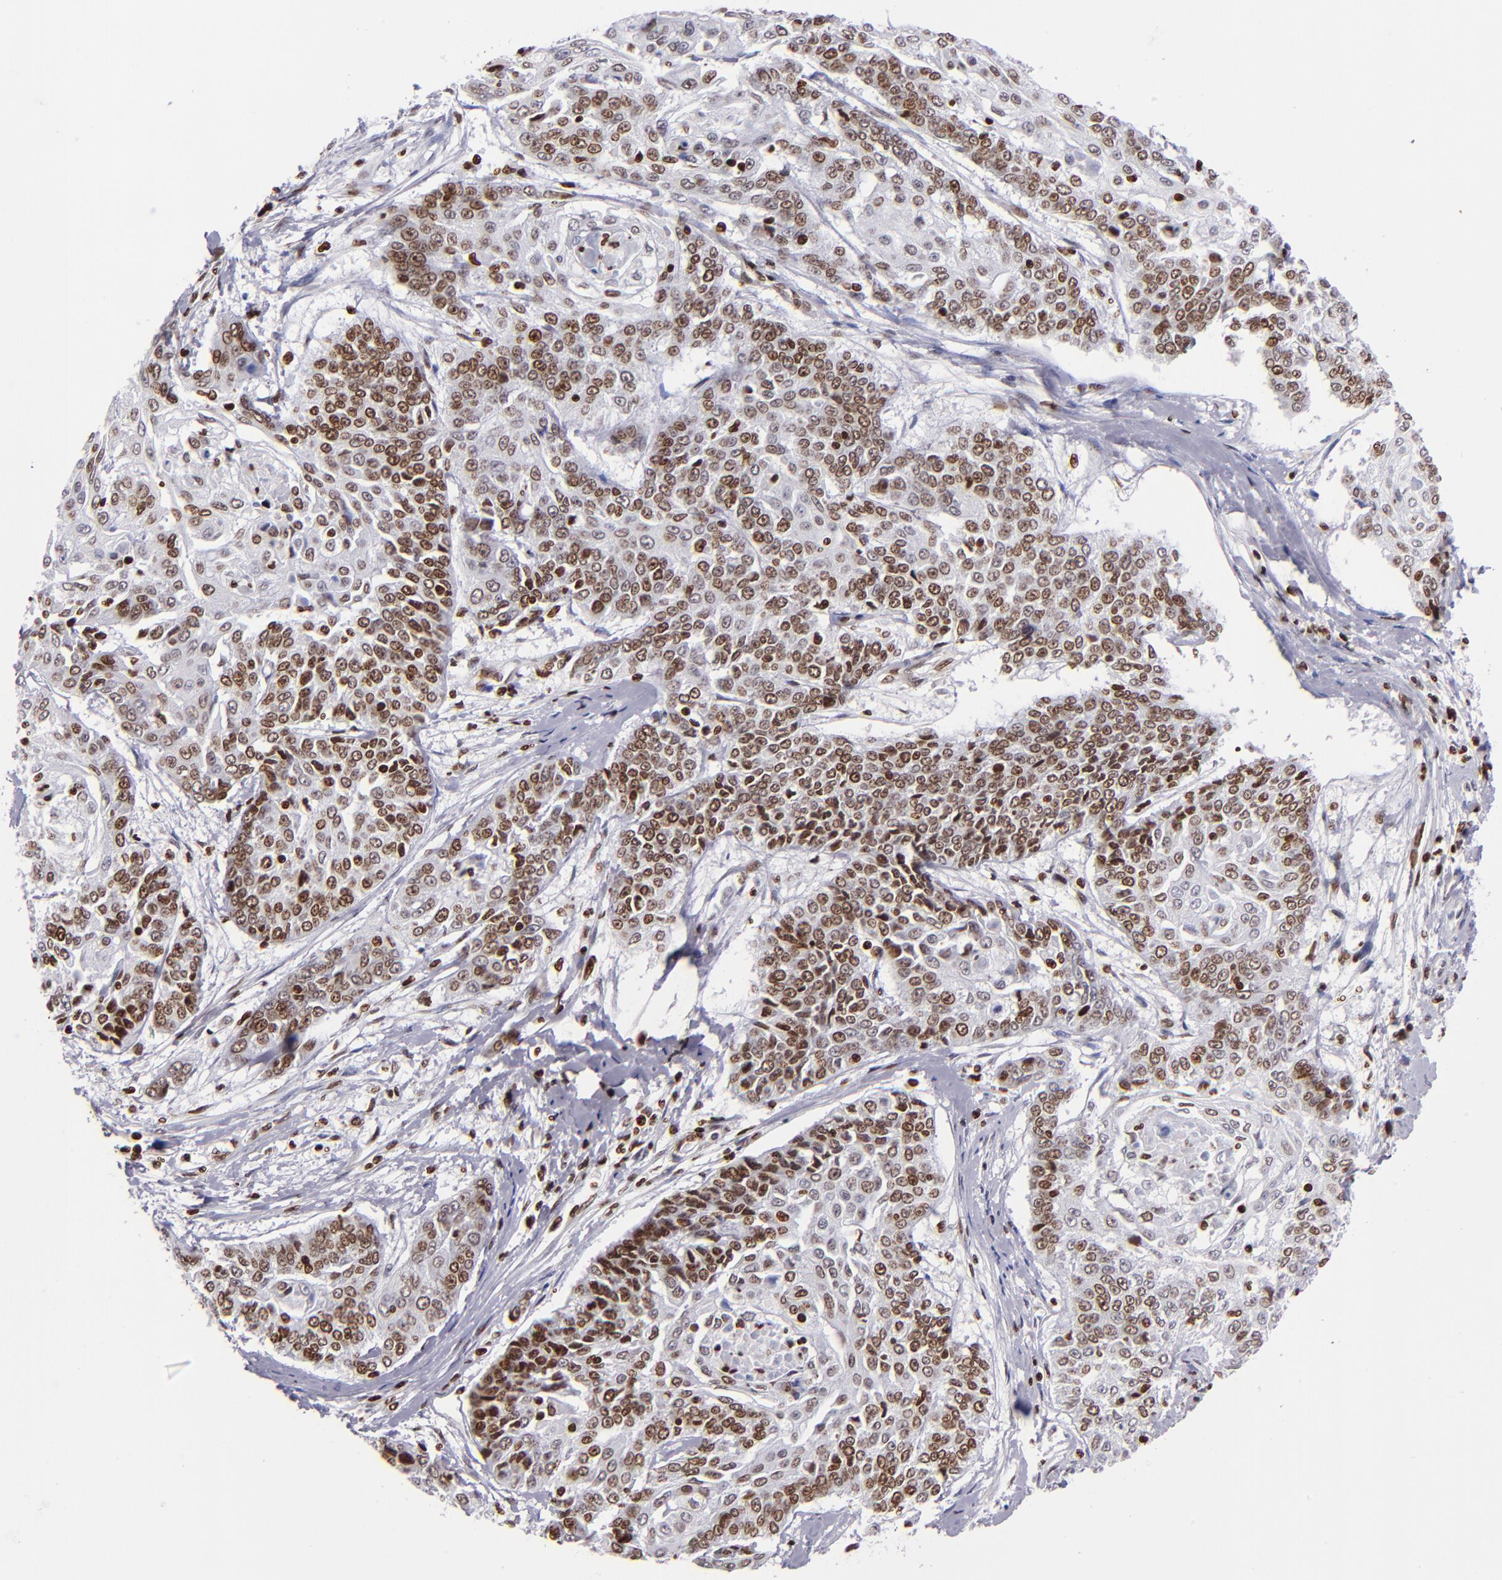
{"staining": {"intensity": "moderate", "quantity": ">75%", "location": "nuclear"}, "tissue": "cervical cancer", "cell_type": "Tumor cells", "image_type": "cancer", "snomed": [{"axis": "morphology", "description": "Squamous cell carcinoma, NOS"}, {"axis": "topography", "description": "Cervix"}], "caption": "Squamous cell carcinoma (cervical) was stained to show a protein in brown. There is medium levels of moderate nuclear positivity in approximately >75% of tumor cells.", "gene": "CDKL5", "patient": {"sex": "female", "age": 64}}